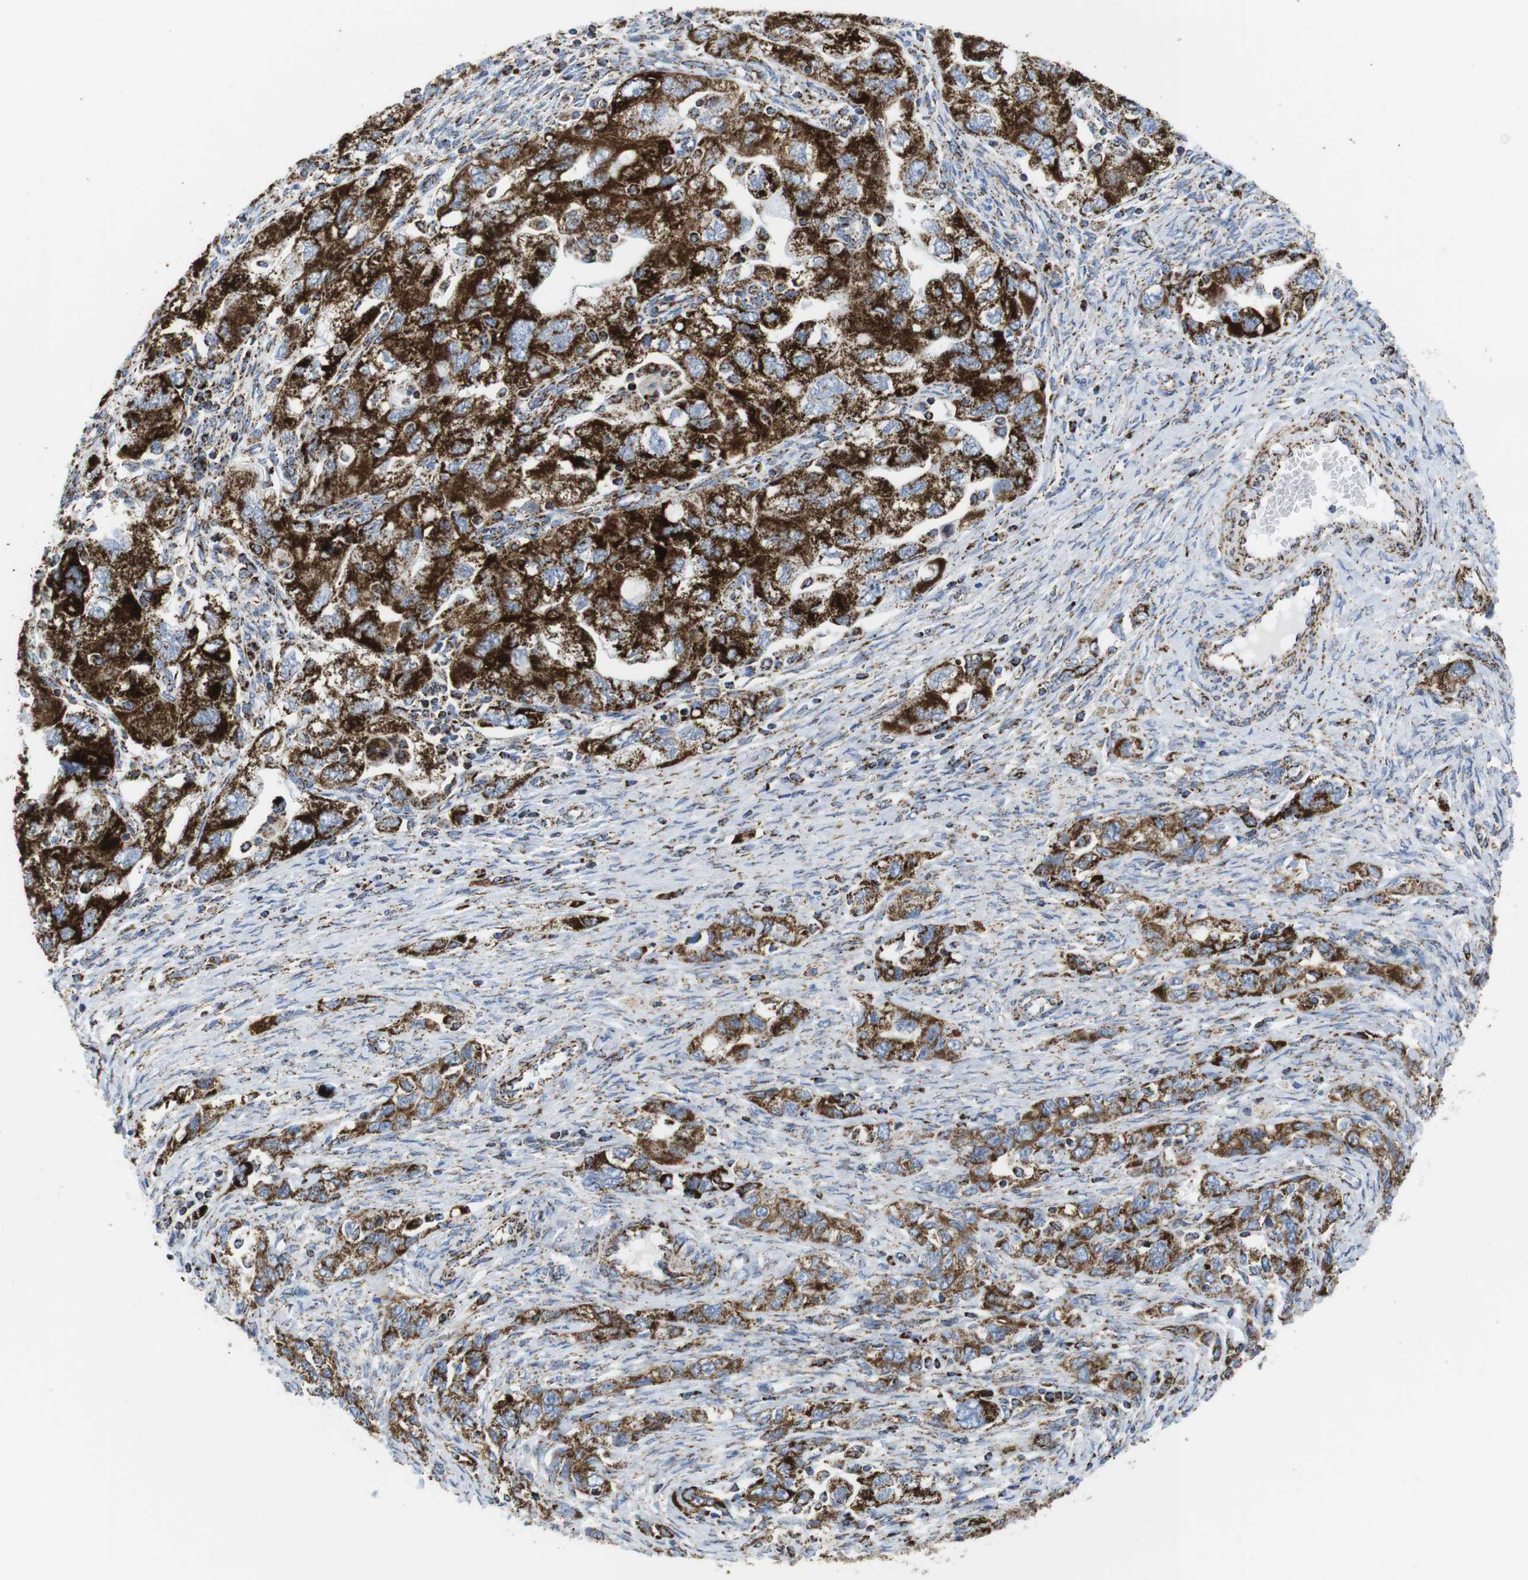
{"staining": {"intensity": "strong", "quantity": ">75%", "location": "cytoplasmic/membranous"}, "tissue": "ovarian cancer", "cell_type": "Tumor cells", "image_type": "cancer", "snomed": [{"axis": "morphology", "description": "Carcinoma, NOS"}, {"axis": "morphology", "description": "Cystadenocarcinoma, serous, NOS"}, {"axis": "topography", "description": "Ovary"}], "caption": "Brown immunohistochemical staining in human ovarian carcinoma exhibits strong cytoplasmic/membranous expression in about >75% of tumor cells. (Brightfield microscopy of DAB IHC at high magnification).", "gene": "ATP5PO", "patient": {"sex": "female", "age": 69}}